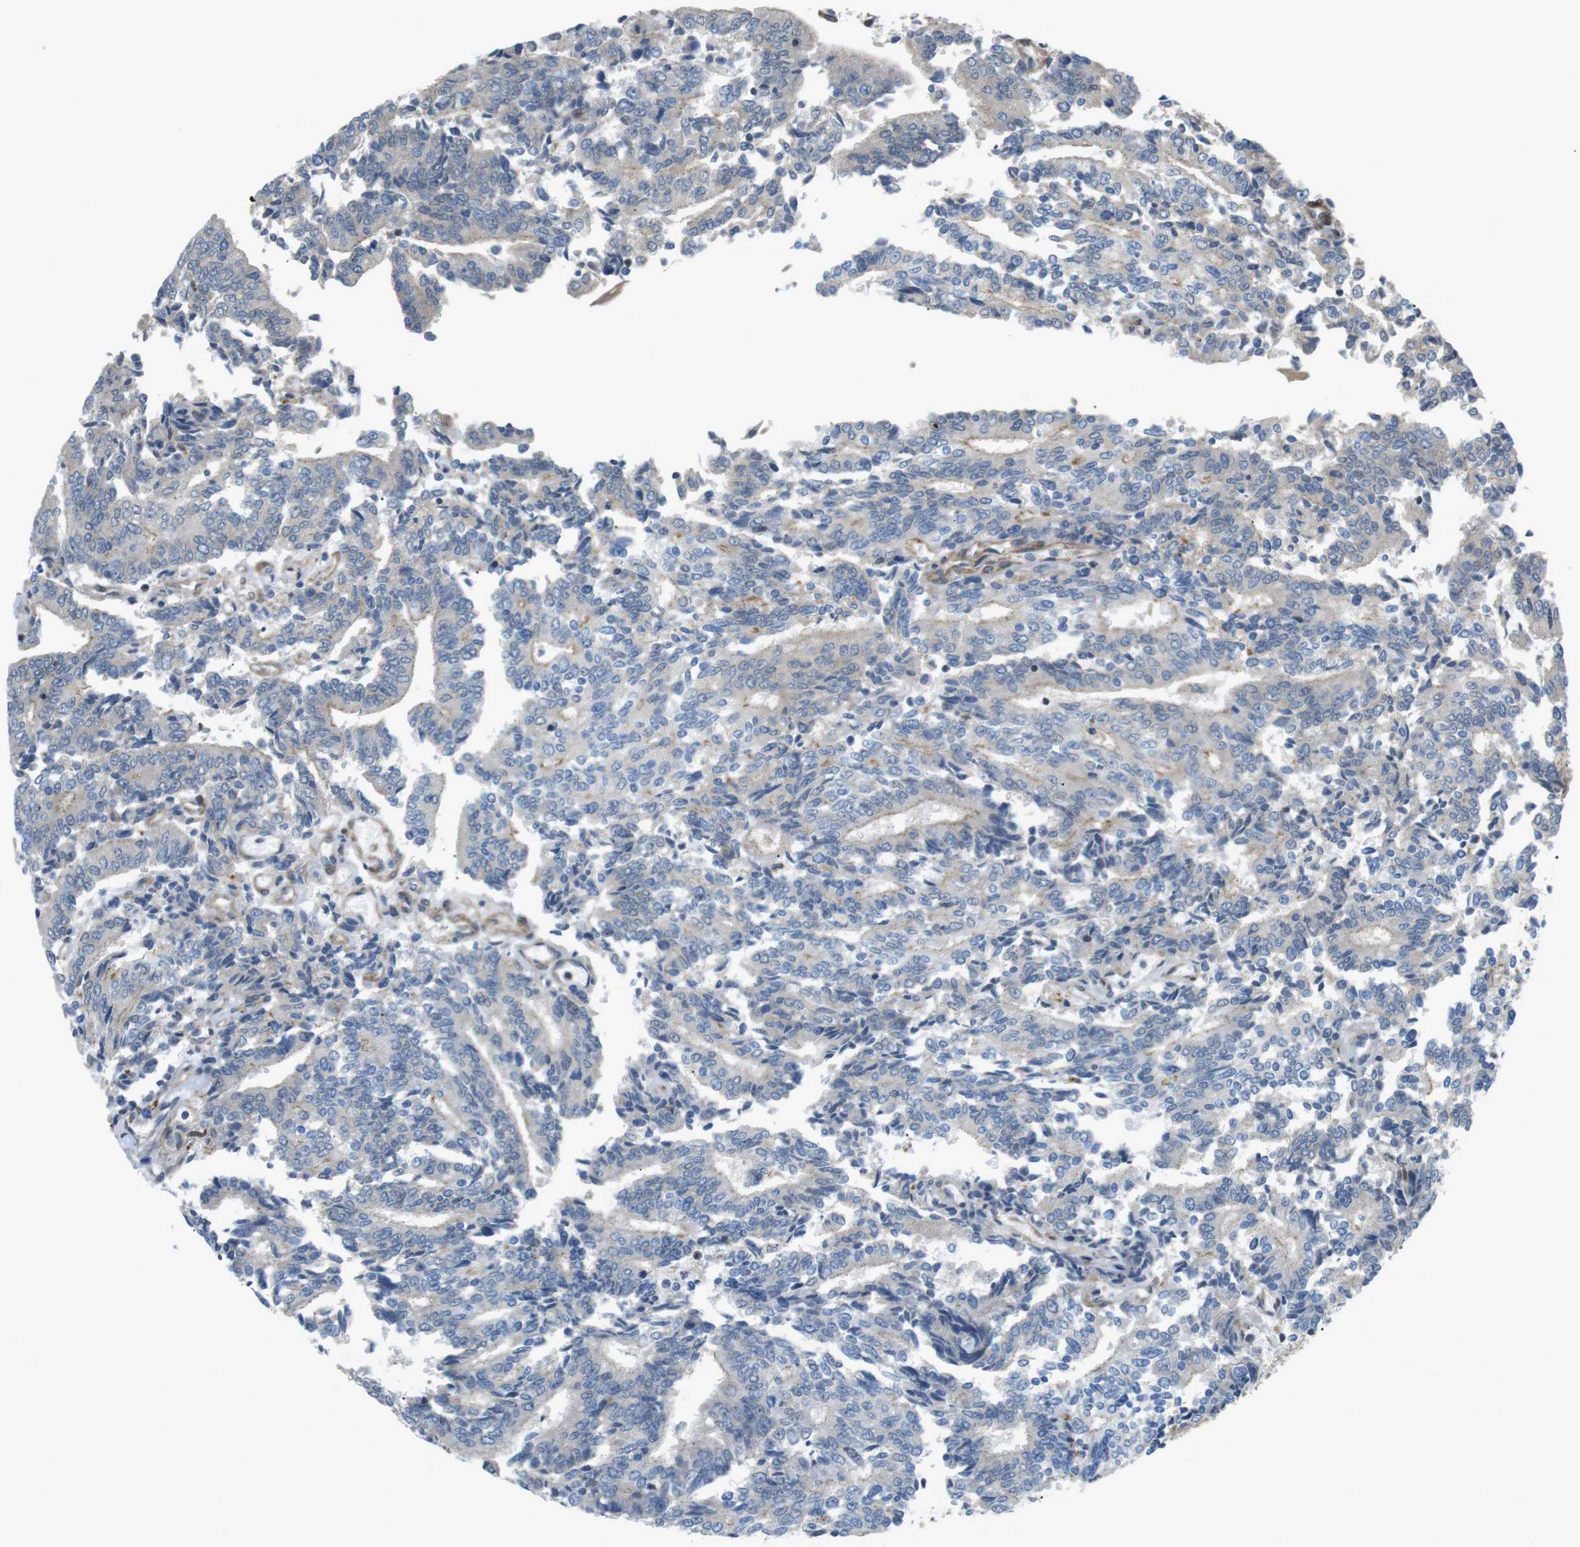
{"staining": {"intensity": "weak", "quantity": "25%-75%", "location": "cytoplasmic/membranous"}, "tissue": "prostate cancer", "cell_type": "Tumor cells", "image_type": "cancer", "snomed": [{"axis": "morphology", "description": "Normal tissue, NOS"}, {"axis": "morphology", "description": "Adenocarcinoma, High grade"}, {"axis": "topography", "description": "Prostate"}, {"axis": "topography", "description": "Seminal veicle"}], "caption": "About 25%-75% of tumor cells in human prostate adenocarcinoma (high-grade) show weak cytoplasmic/membranous protein staining as visualized by brown immunohistochemical staining.", "gene": "KANK2", "patient": {"sex": "male", "age": 55}}